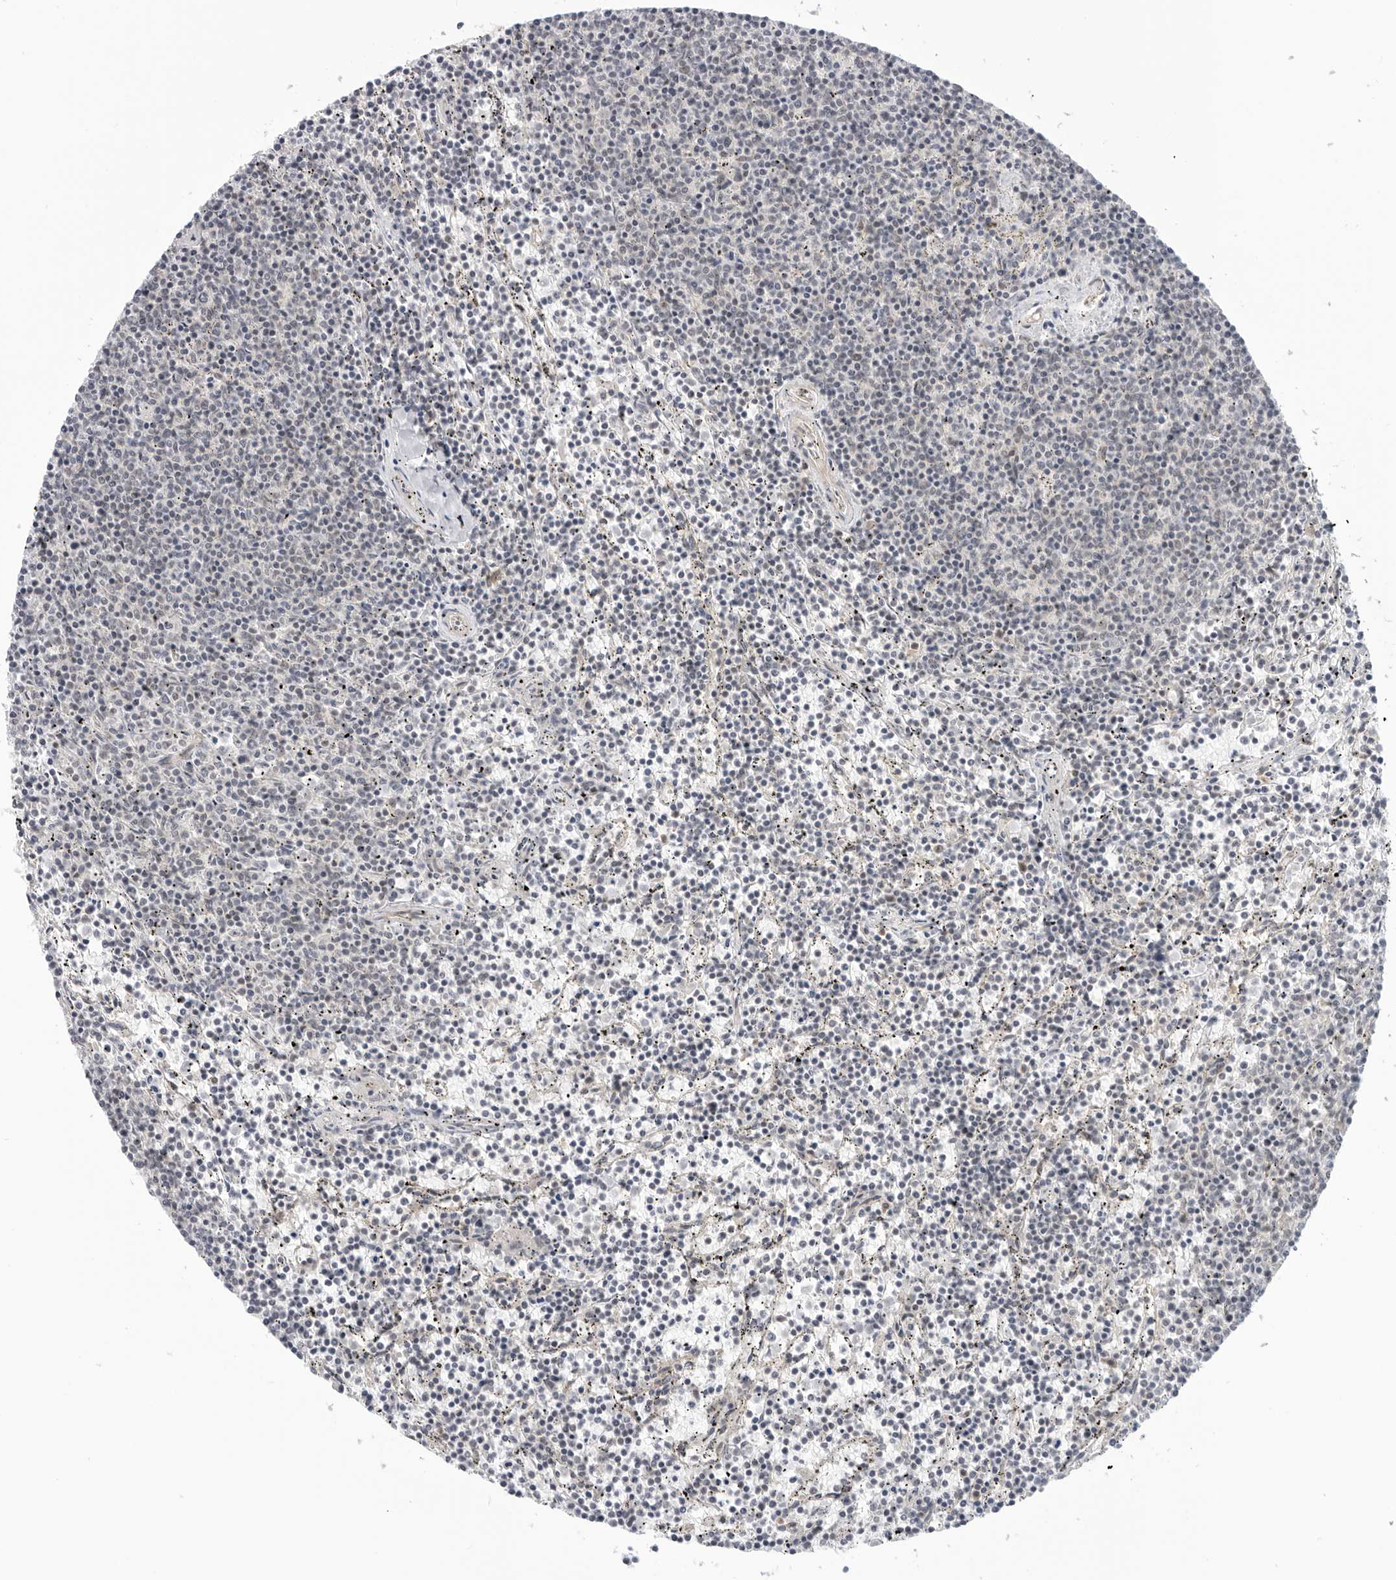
{"staining": {"intensity": "negative", "quantity": "none", "location": "none"}, "tissue": "lymphoma", "cell_type": "Tumor cells", "image_type": "cancer", "snomed": [{"axis": "morphology", "description": "Malignant lymphoma, non-Hodgkin's type, Low grade"}, {"axis": "topography", "description": "Spleen"}], "caption": "High power microscopy histopathology image of an immunohistochemistry (IHC) histopathology image of low-grade malignant lymphoma, non-Hodgkin's type, revealing no significant staining in tumor cells. The staining was performed using DAB (3,3'-diaminobenzidine) to visualize the protein expression in brown, while the nuclei were stained in blue with hematoxylin (Magnification: 20x).", "gene": "SUGCT", "patient": {"sex": "female", "age": 50}}